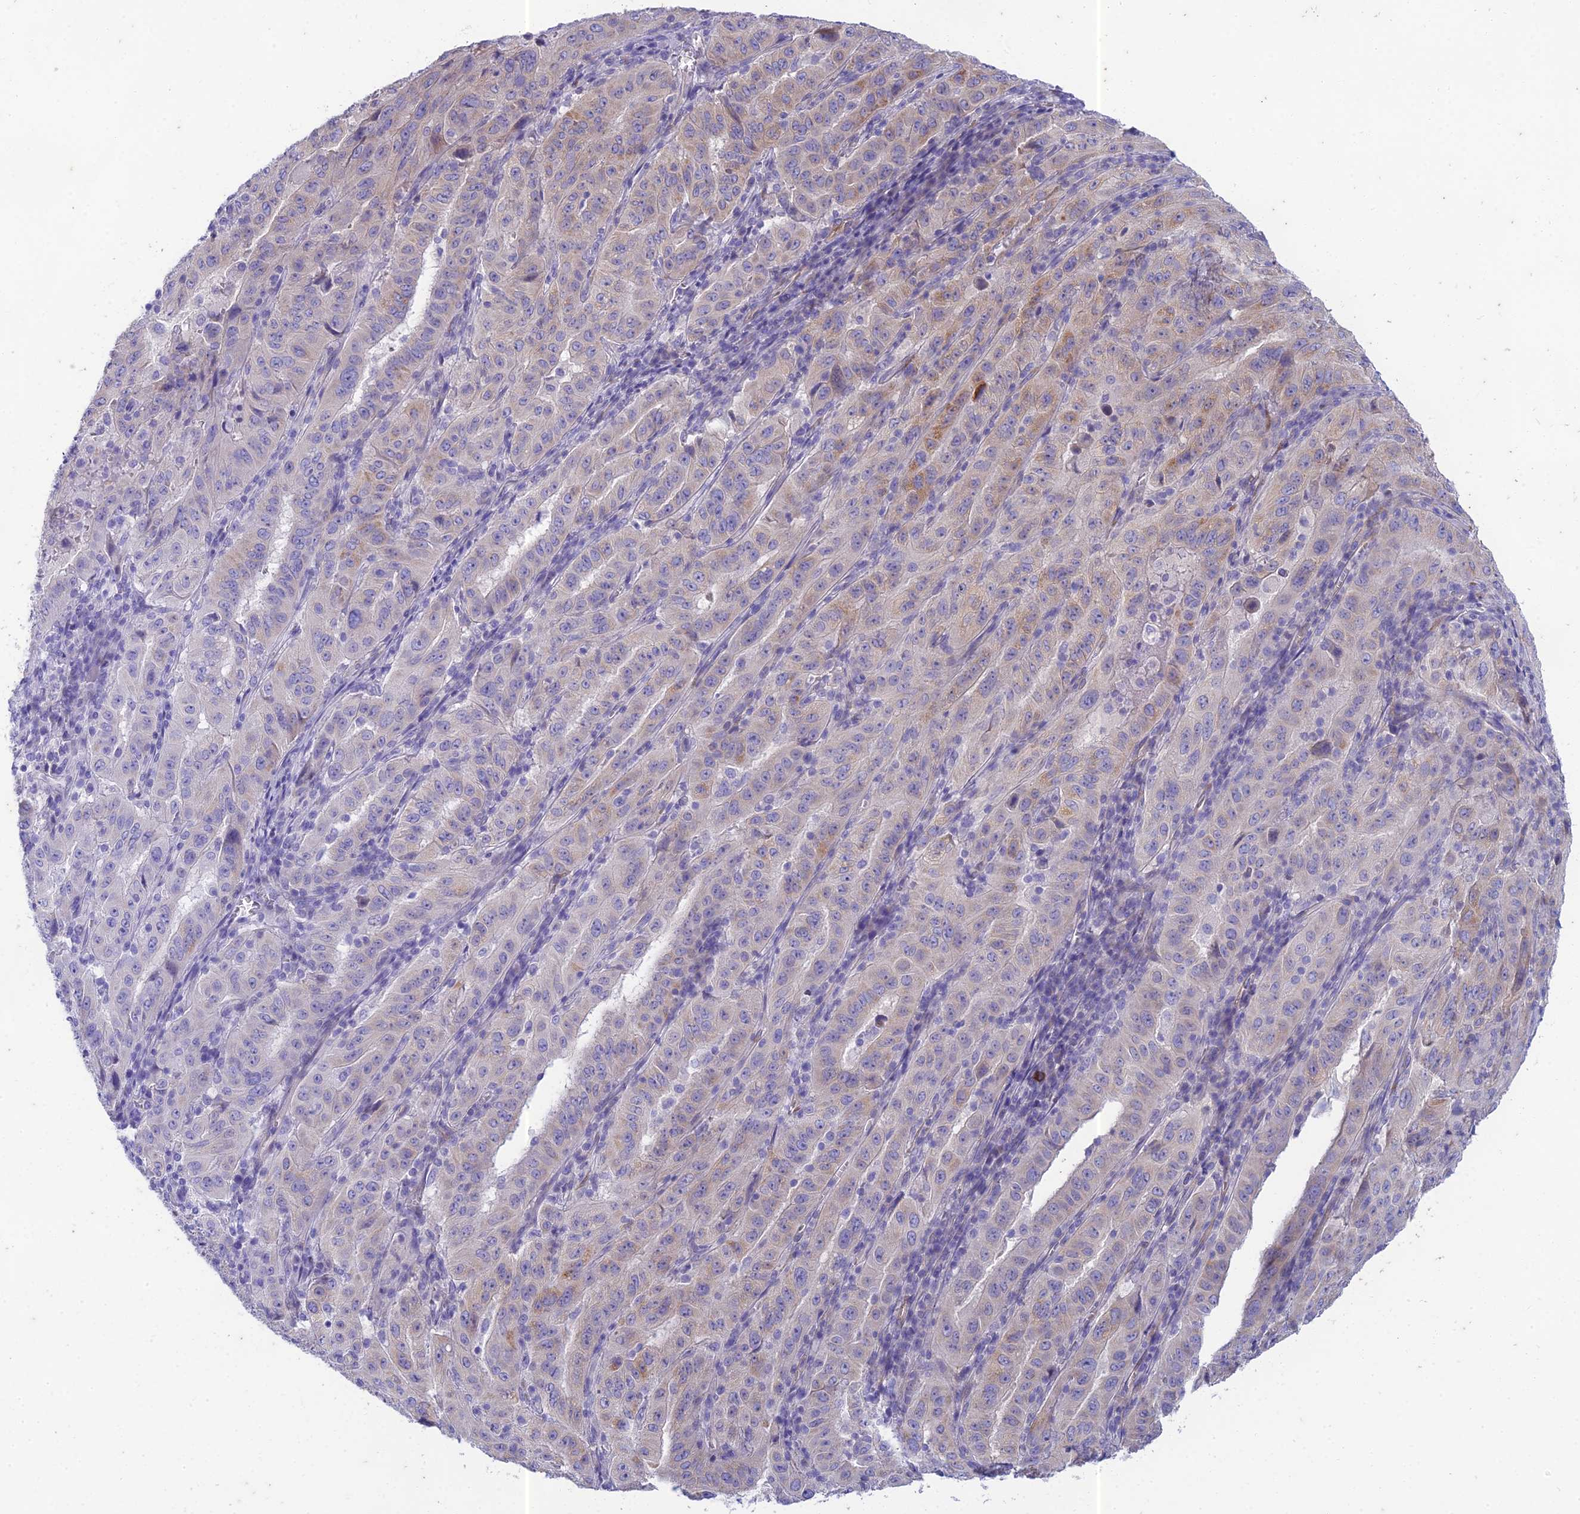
{"staining": {"intensity": "weak", "quantity": "<25%", "location": "cytoplasmic/membranous"}, "tissue": "pancreatic cancer", "cell_type": "Tumor cells", "image_type": "cancer", "snomed": [{"axis": "morphology", "description": "Adenocarcinoma, NOS"}, {"axis": "topography", "description": "Pancreas"}], "caption": "Adenocarcinoma (pancreatic) was stained to show a protein in brown. There is no significant positivity in tumor cells.", "gene": "PTCD2", "patient": {"sex": "male", "age": 63}}